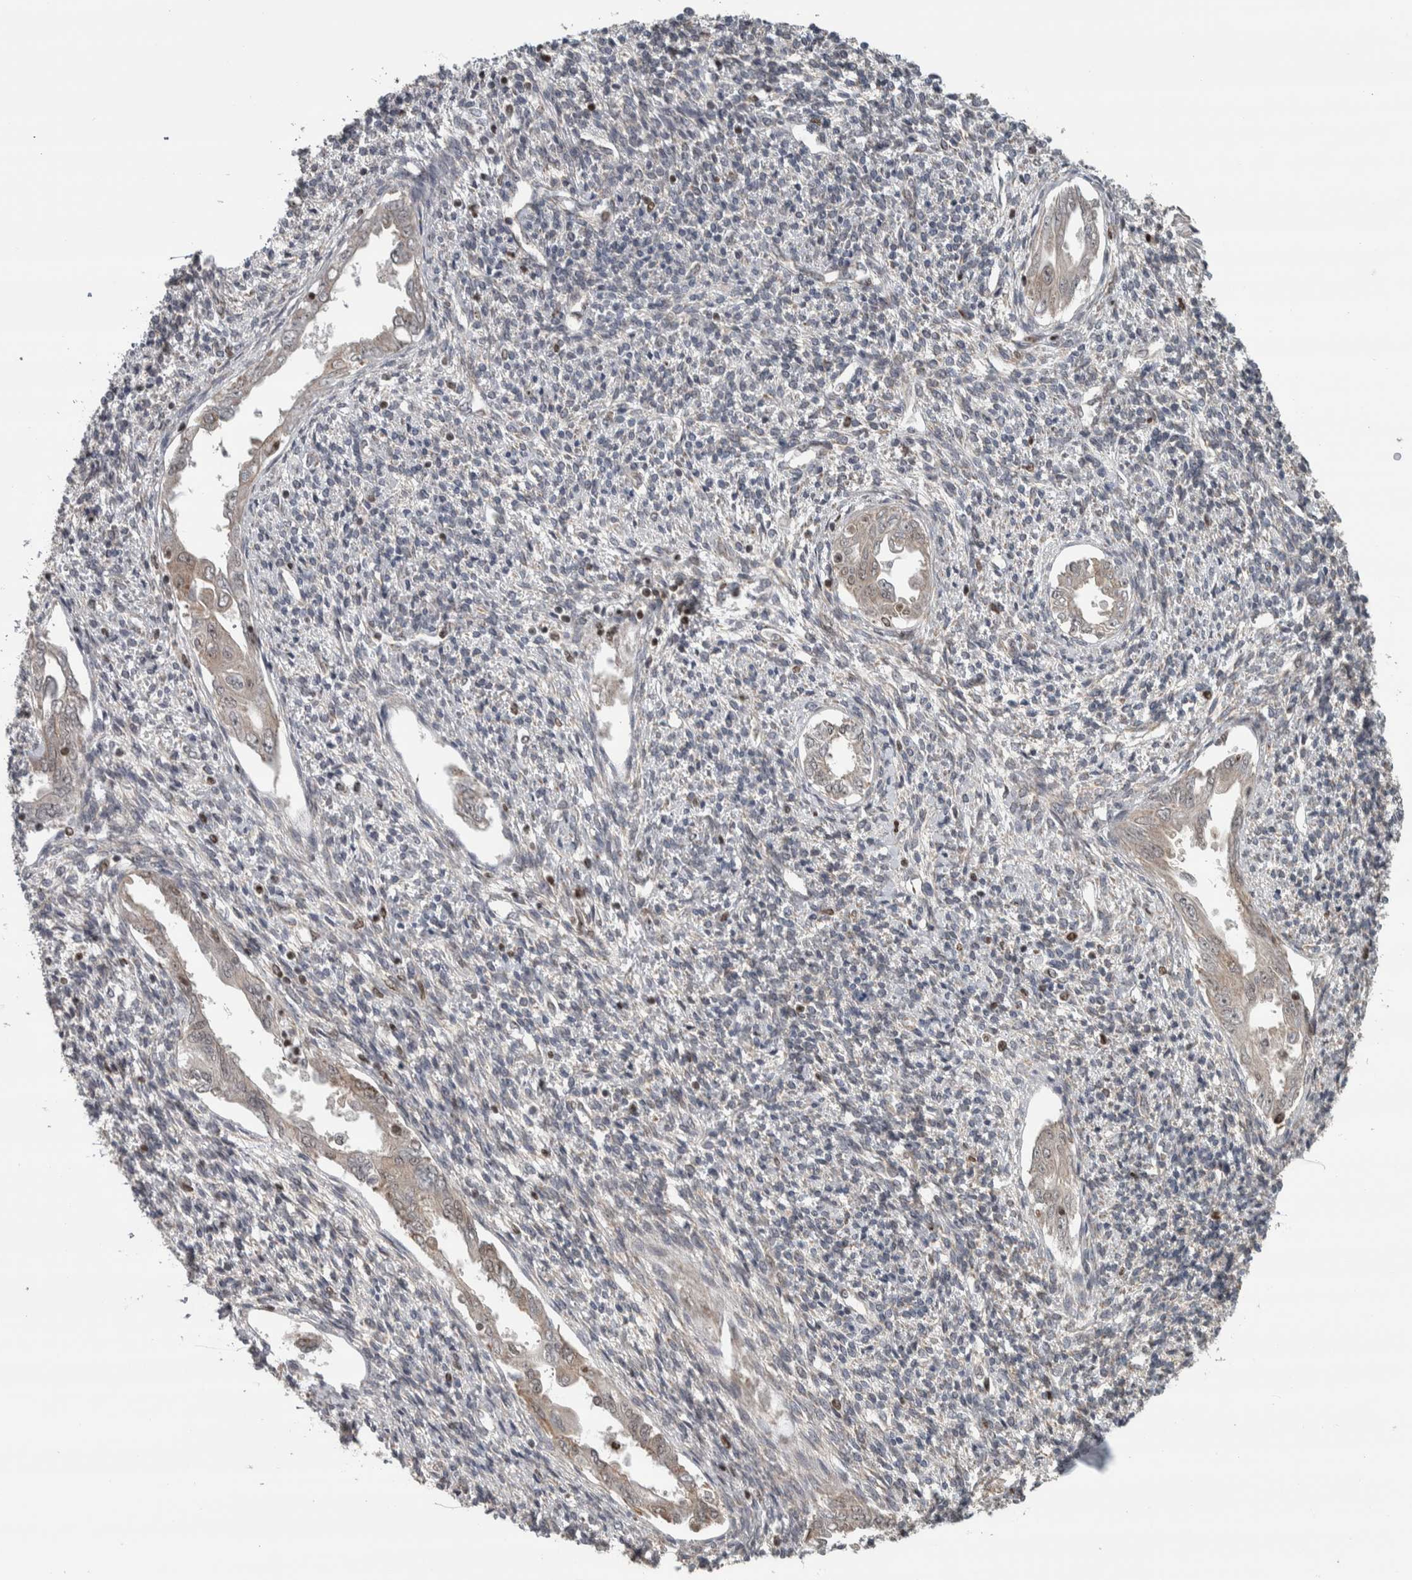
{"staining": {"intensity": "negative", "quantity": "none", "location": "none"}, "tissue": "endometrium", "cell_type": "Cells in endometrial stroma", "image_type": "normal", "snomed": [{"axis": "morphology", "description": "Normal tissue, NOS"}, {"axis": "topography", "description": "Endometrium"}], "caption": "Endometrium stained for a protein using immunohistochemistry (IHC) shows no staining cells in endometrial stroma.", "gene": "CWC27", "patient": {"sex": "female", "age": 66}}